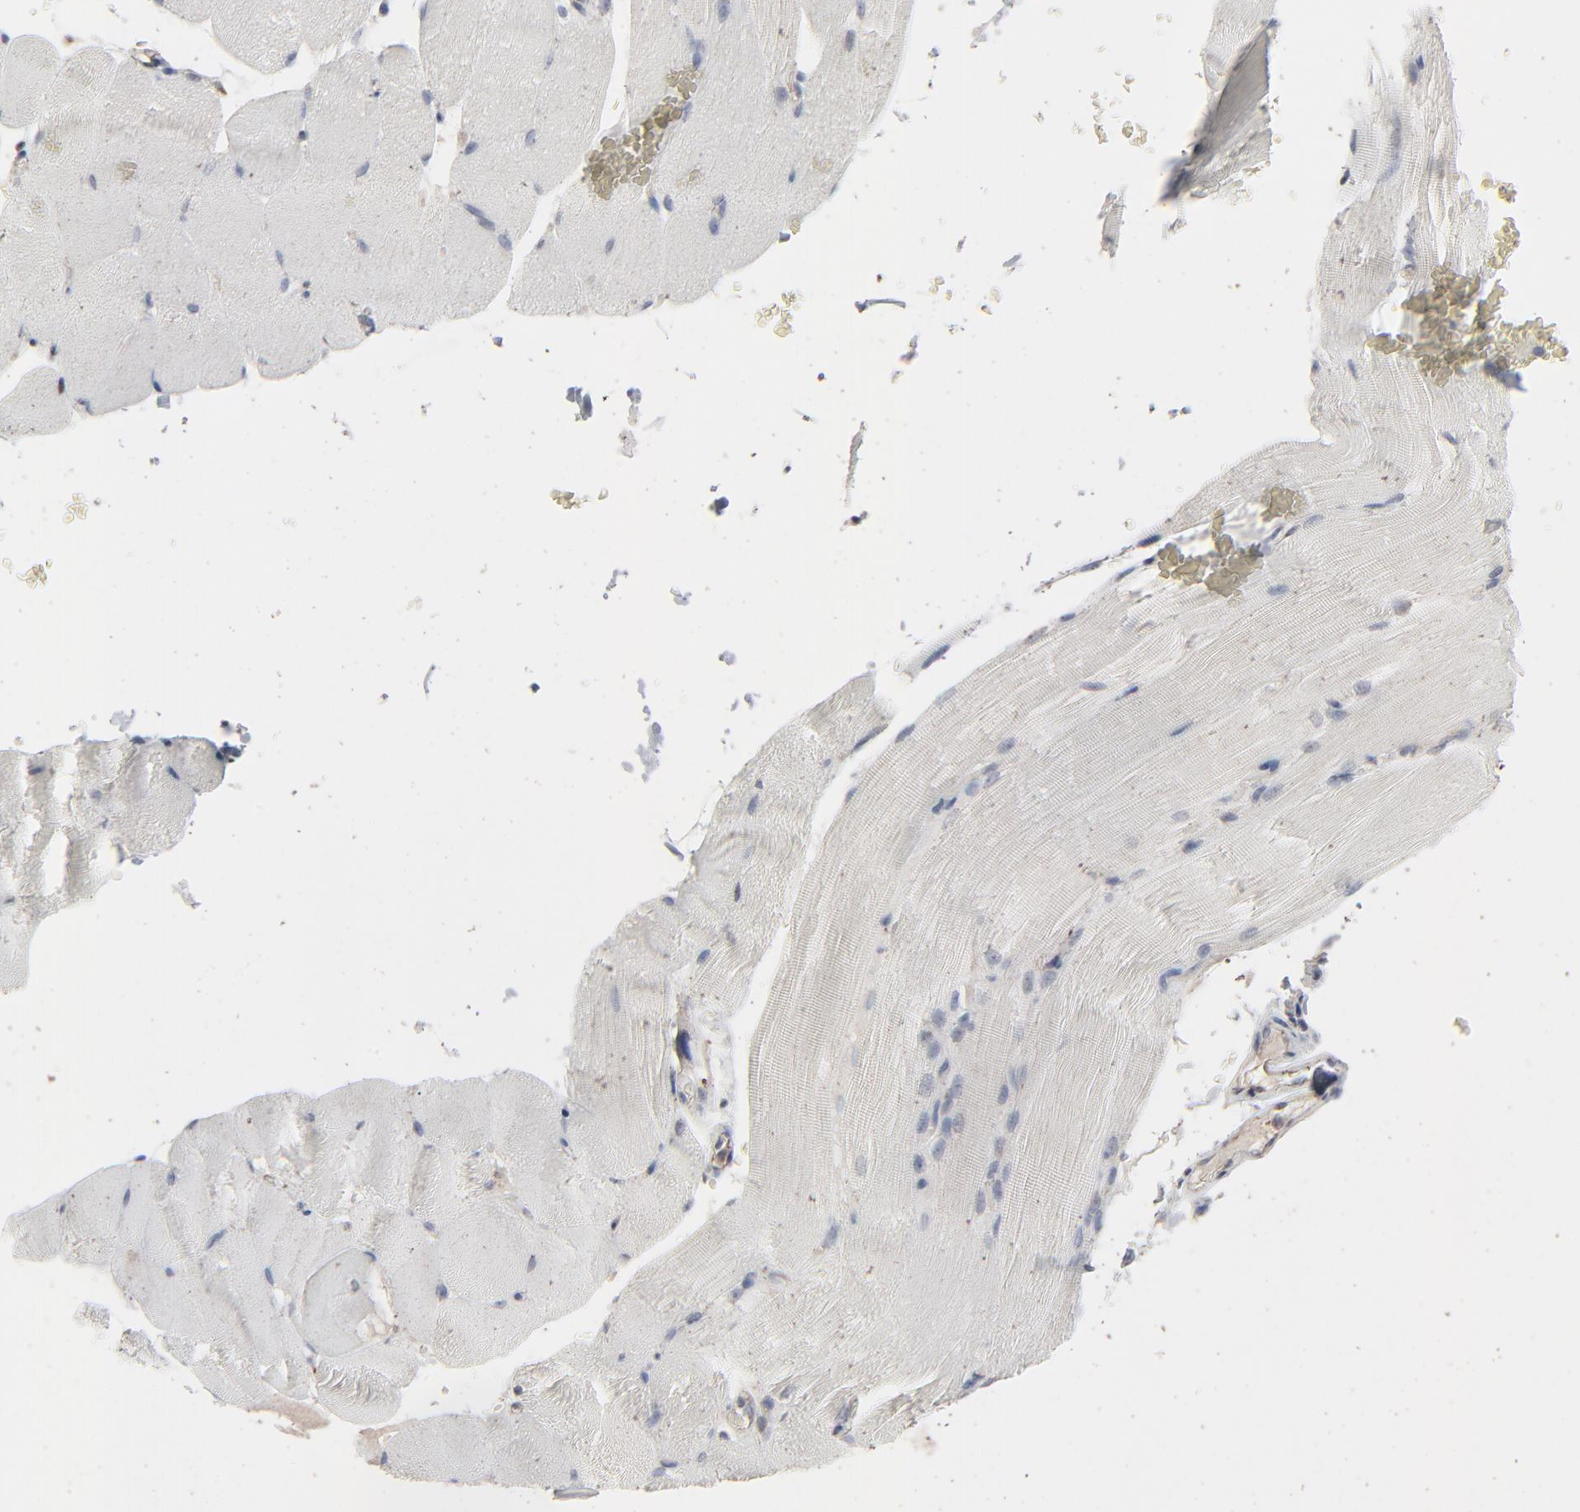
{"staining": {"intensity": "negative", "quantity": "none", "location": "none"}, "tissue": "skeletal muscle", "cell_type": "Myocytes", "image_type": "normal", "snomed": [{"axis": "morphology", "description": "Normal tissue, NOS"}, {"axis": "topography", "description": "Skeletal muscle"}], "caption": "DAB immunohistochemical staining of normal human skeletal muscle demonstrates no significant staining in myocytes.", "gene": "JAM3", "patient": {"sex": "female", "age": 37}}